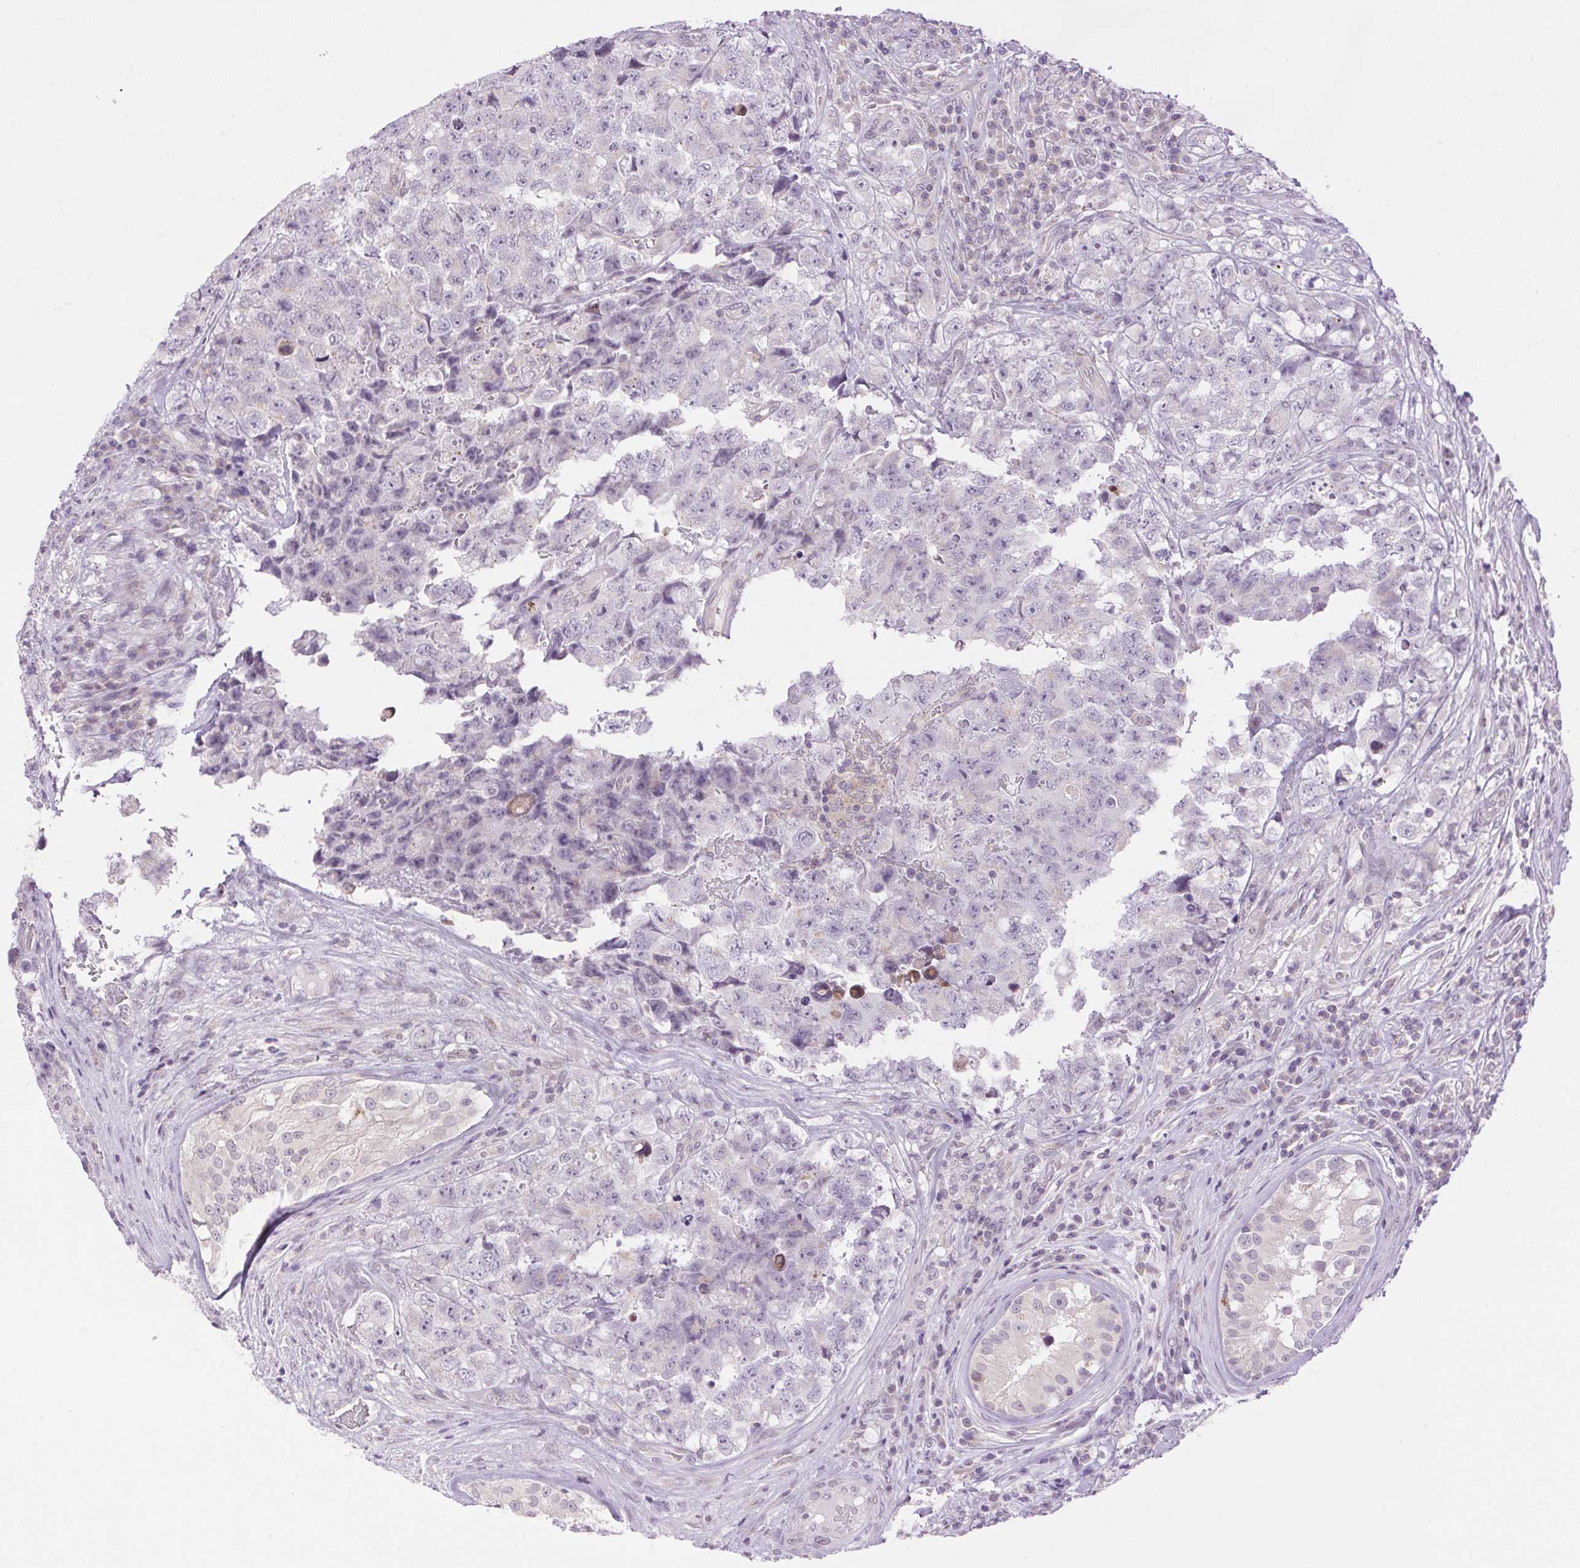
{"staining": {"intensity": "negative", "quantity": "none", "location": "none"}, "tissue": "testis cancer", "cell_type": "Tumor cells", "image_type": "cancer", "snomed": [{"axis": "morphology", "description": "Carcinoma, Embryonal, NOS"}, {"axis": "topography", "description": "Testis"}], "caption": "Protein analysis of testis embryonal carcinoma exhibits no significant positivity in tumor cells.", "gene": "SMIM13", "patient": {"sex": "male", "age": 18}}